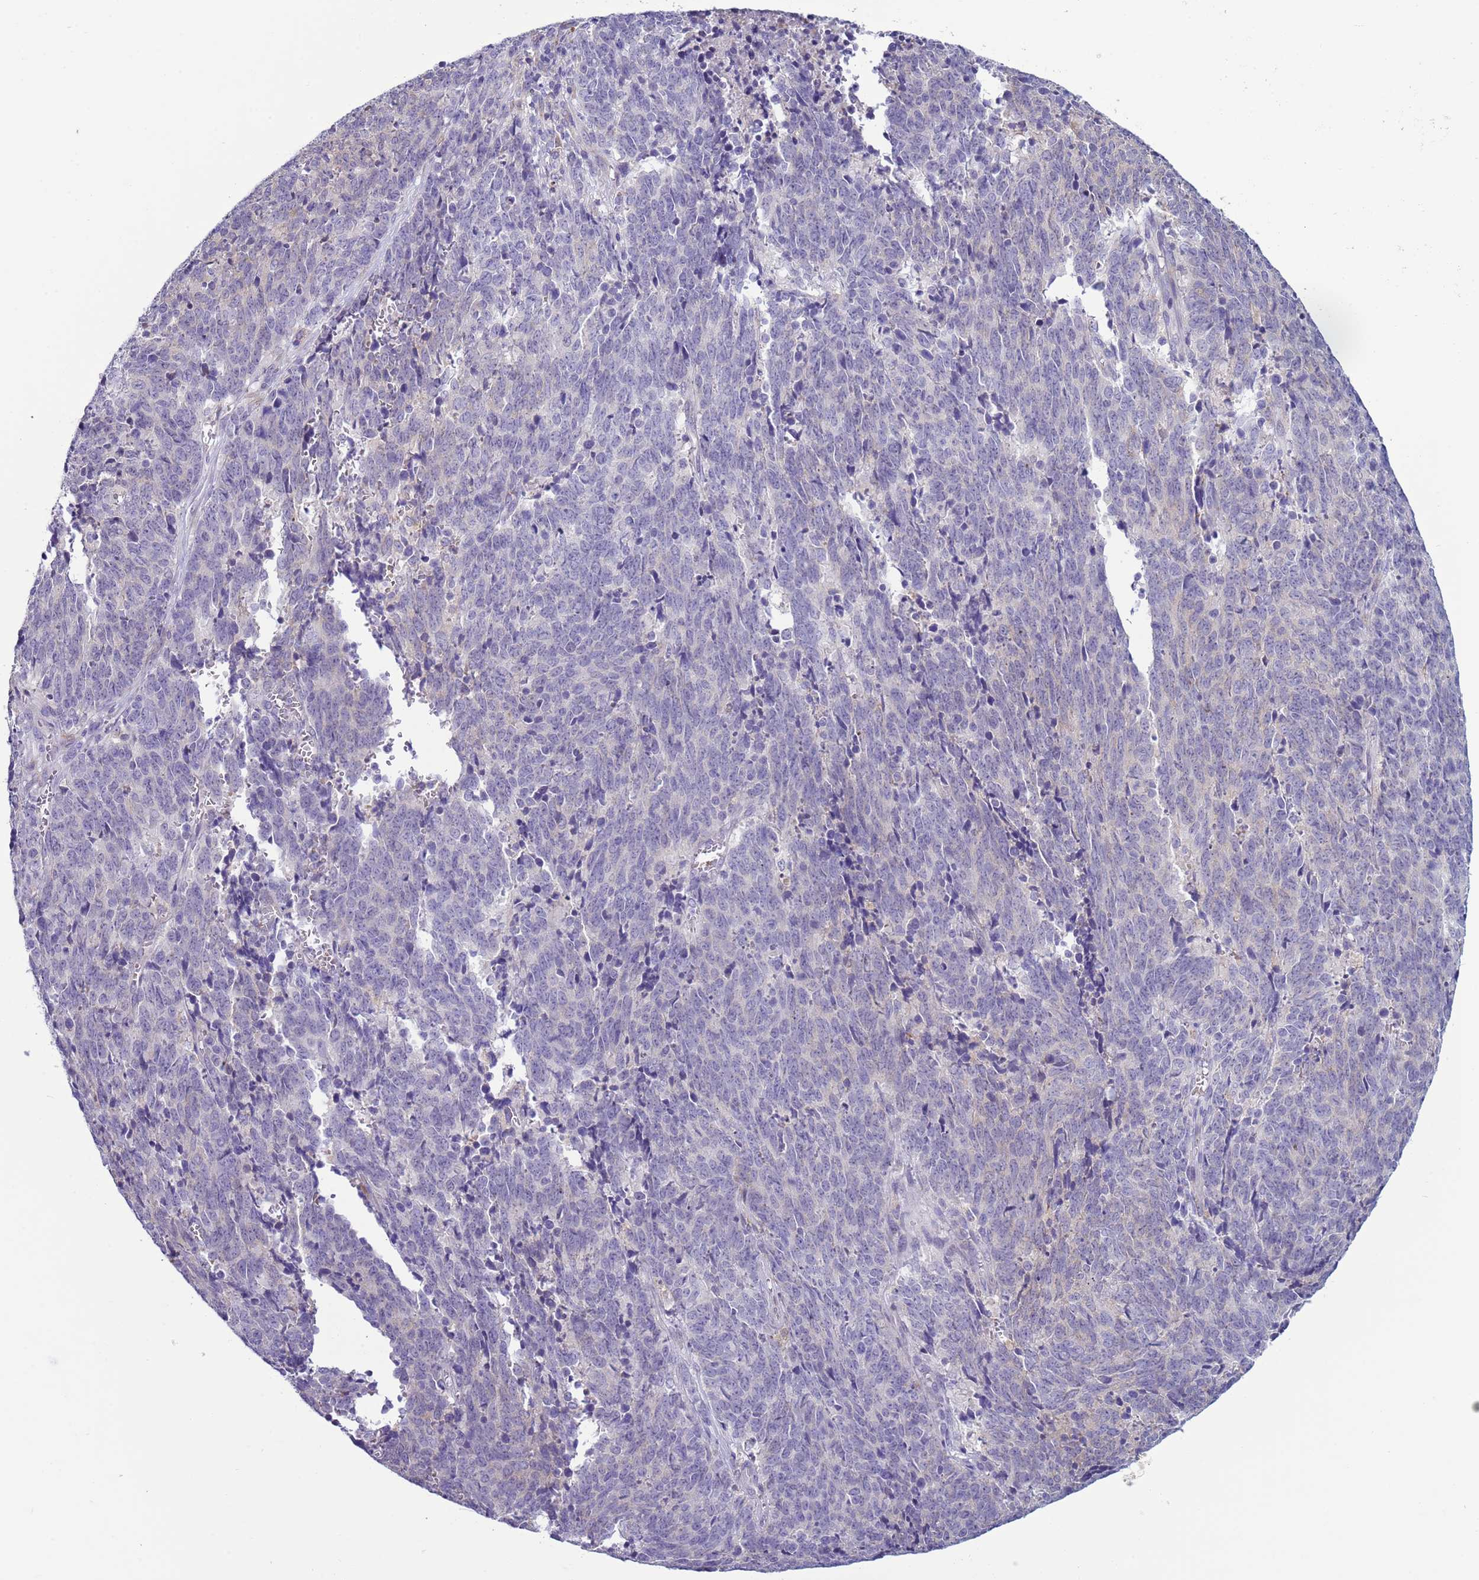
{"staining": {"intensity": "negative", "quantity": "none", "location": "none"}, "tissue": "cervical cancer", "cell_type": "Tumor cells", "image_type": "cancer", "snomed": [{"axis": "morphology", "description": "Squamous cell carcinoma, NOS"}, {"axis": "topography", "description": "Cervix"}], "caption": "Immunohistochemical staining of cervical cancer (squamous cell carcinoma) shows no significant staining in tumor cells.", "gene": "ABHD17B", "patient": {"sex": "female", "age": 29}}